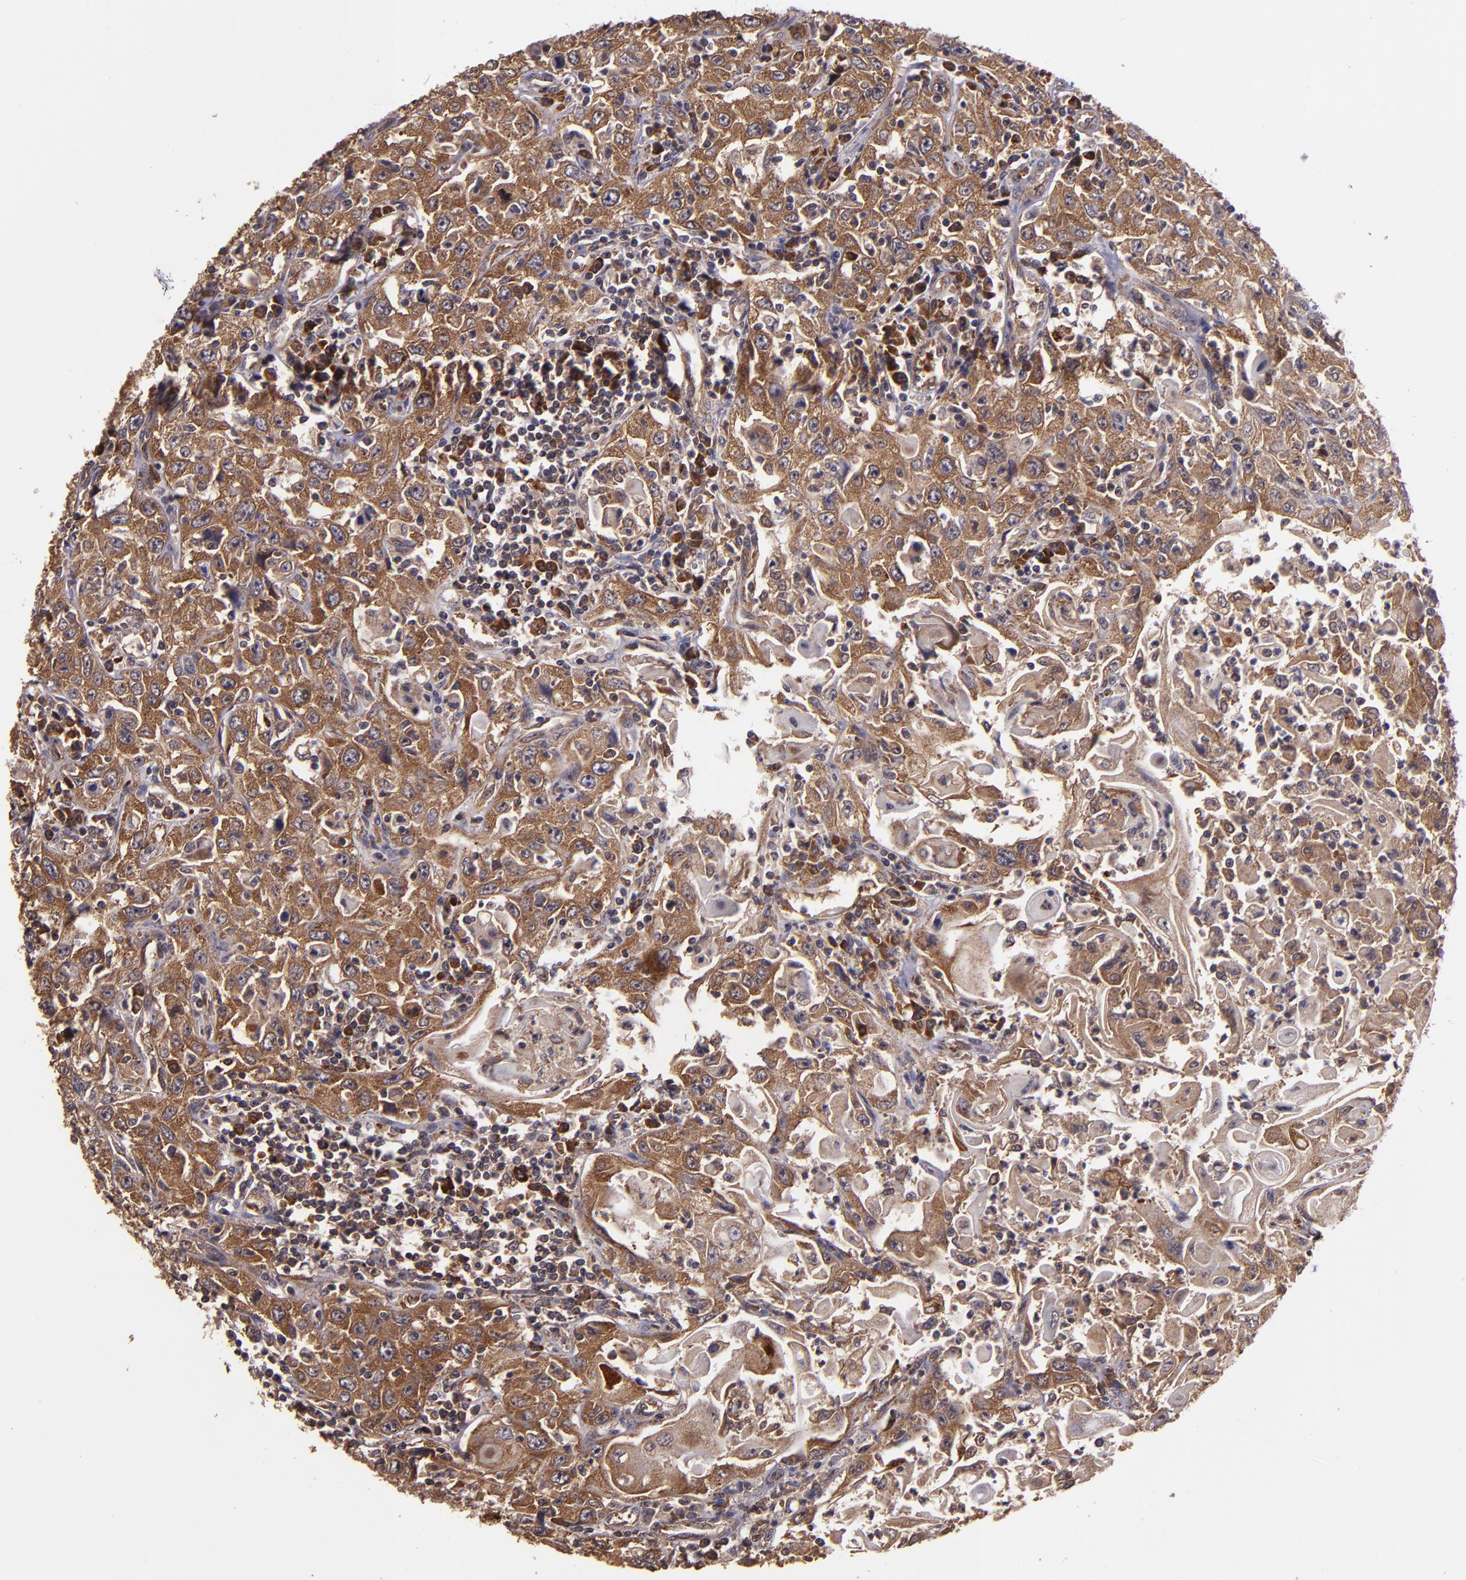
{"staining": {"intensity": "strong", "quantity": ">75%", "location": "cytoplasmic/membranous"}, "tissue": "head and neck cancer", "cell_type": "Tumor cells", "image_type": "cancer", "snomed": [{"axis": "morphology", "description": "Squamous cell carcinoma, NOS"}, {"axis": "topography", "description": "Oral tissue"}, {"axis": "topography", "description": "Head-Neck"}], "caption": "An image of head and neck cancer stained for a protein displays strong cytoplasmic/membranous brown staining in tumor cells. The staining is performed using DAB (3,3'-diaminobenzidine) brown chromogen to label protein expression. The nuclei are counter-stained blue using hematoxylin.", "gene": "USP51", "patient": {"sex": "female", "age": 76}}